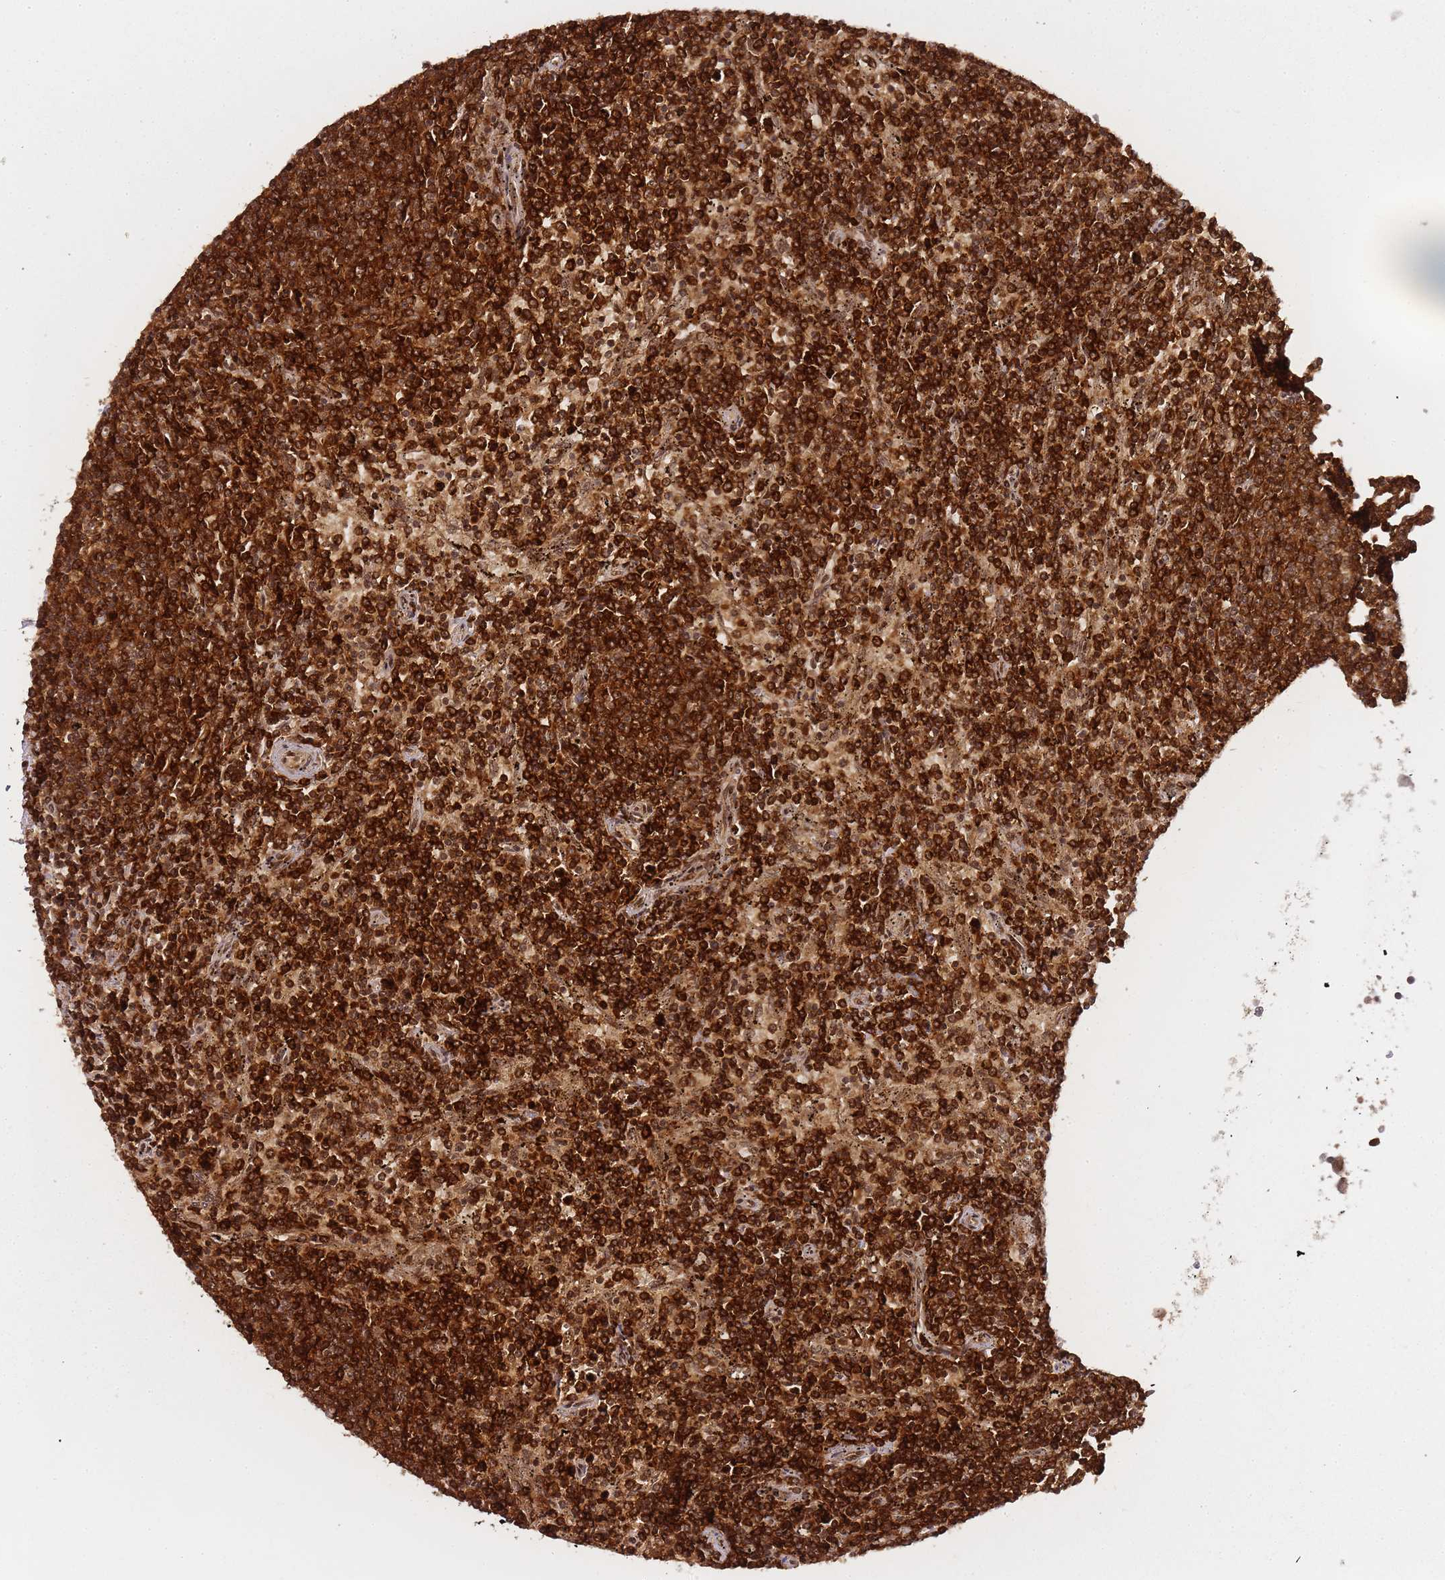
{"staining": {"intensity": "strong", "quantity": ">75%", "location": "cytoplasmic/membranous,nuclear"}, "tissue": "lymphoma", "cell_type": "Tumor cells", "image_type": "cancer", "snomed": [{"axis": "morphology", "description": "Malignant lymphoma, non-Hodgkin's type, Low grade"}, {"axis": "topography", "description": "Spleen"}], "caption": "Tumor cells exhibit high levels of strong cytoplasmic/membranous and nuclear positivity in about >75% of cells in low-grade malignant lymphoma, non-Hodgkin's type. The staining was performed using DAB (3,3'-diaminobenzidine), with brown indicating positive protein expression. Nuclei are stained blue with hematoxylin.", "gene": "ZNF497", "patient": {"sex": "female", "age": 50}}